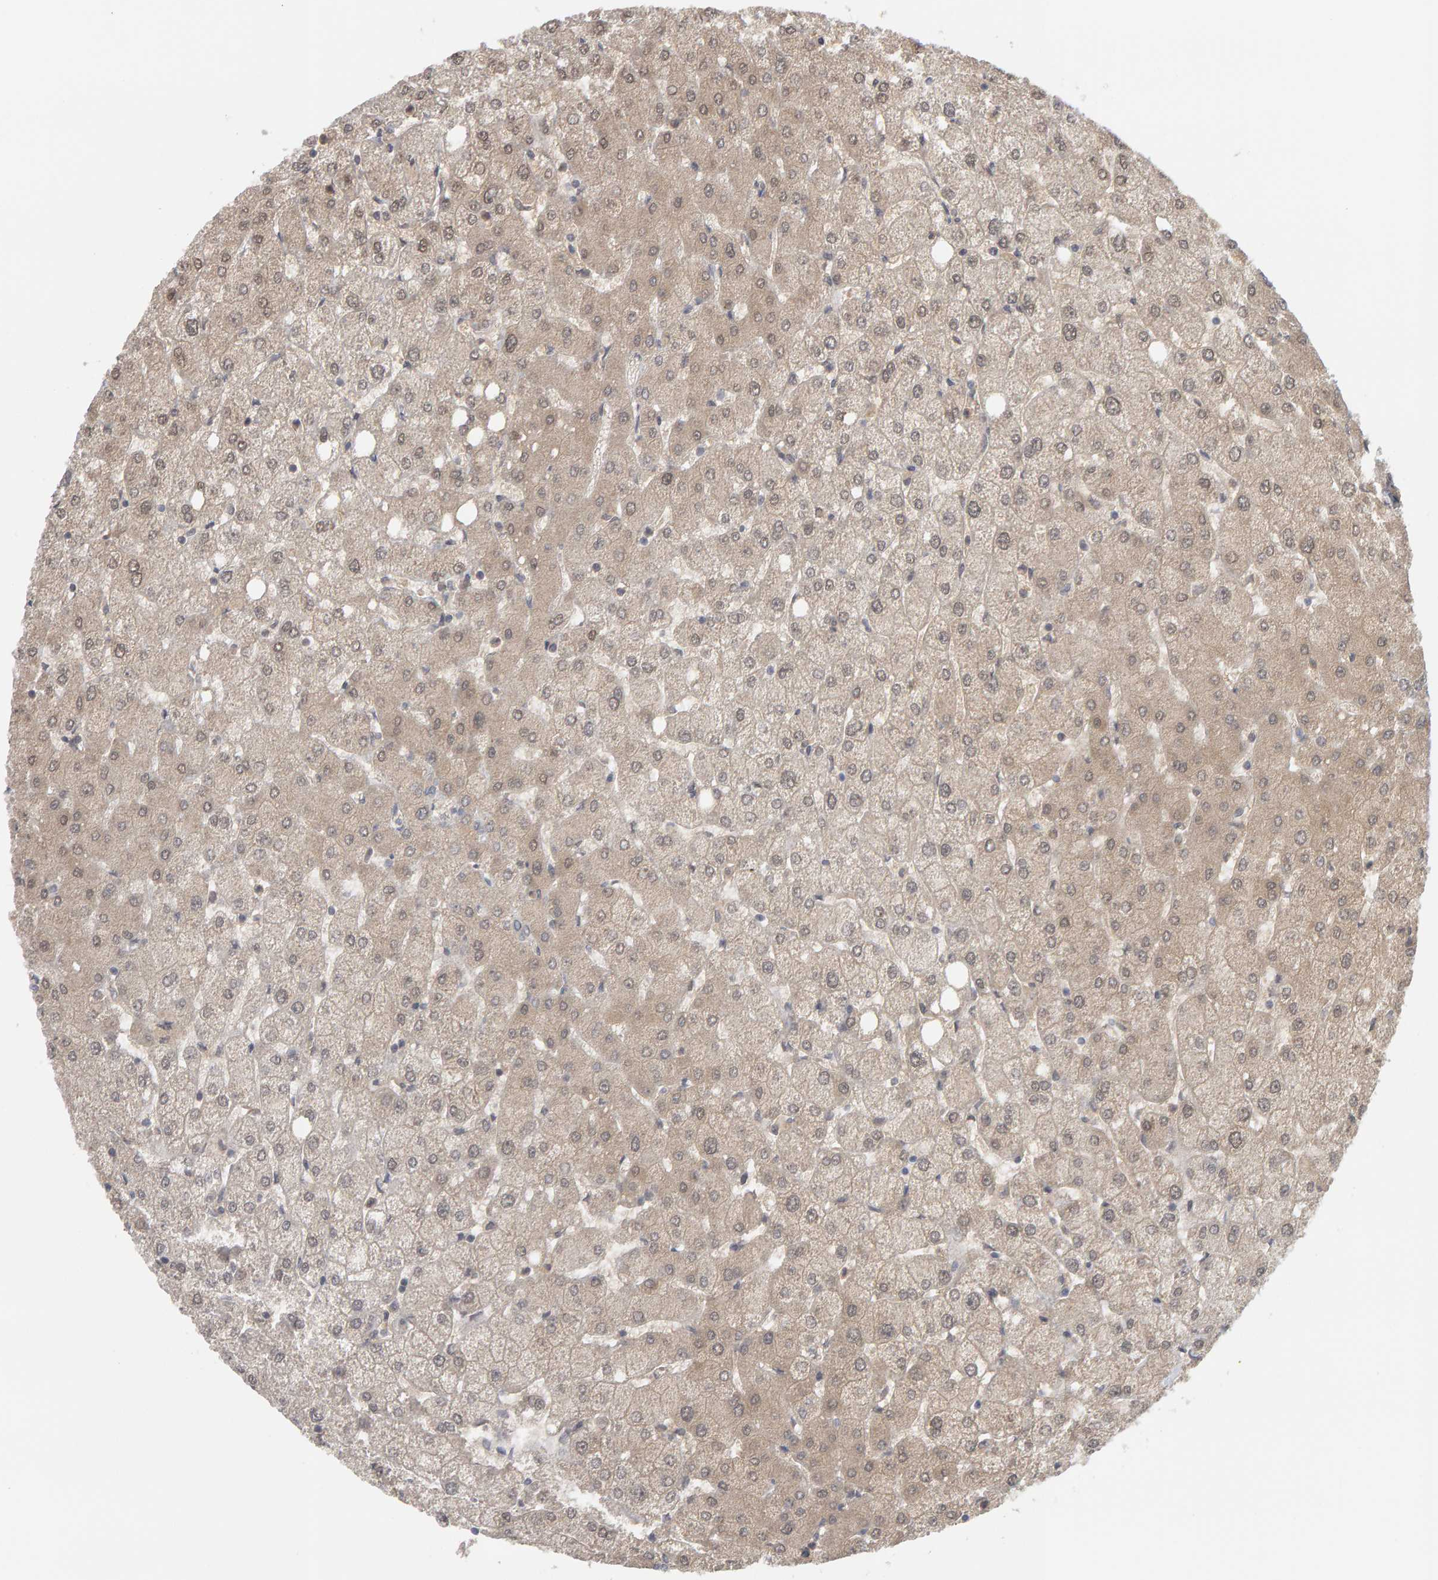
{"staining": {"intensity": "weak", "quantity": "<25%", "location": "cytoplasmic/membranous"}, "tissue": "liver", "cell_type": "Cholangiocytes", "image_type": "normal", "snomed": [{"axis": "morphology", "description": "Normal tissue, NOS"}, {"axis": "topography", "description": "Liver"}], "caption": "This is an immunohistochemistry (IHC) image of unremarkable liver. There is no positivity in cholangiocytes.", "gene": "MSRA", "patient": {"sex": "female", "age": 54}}